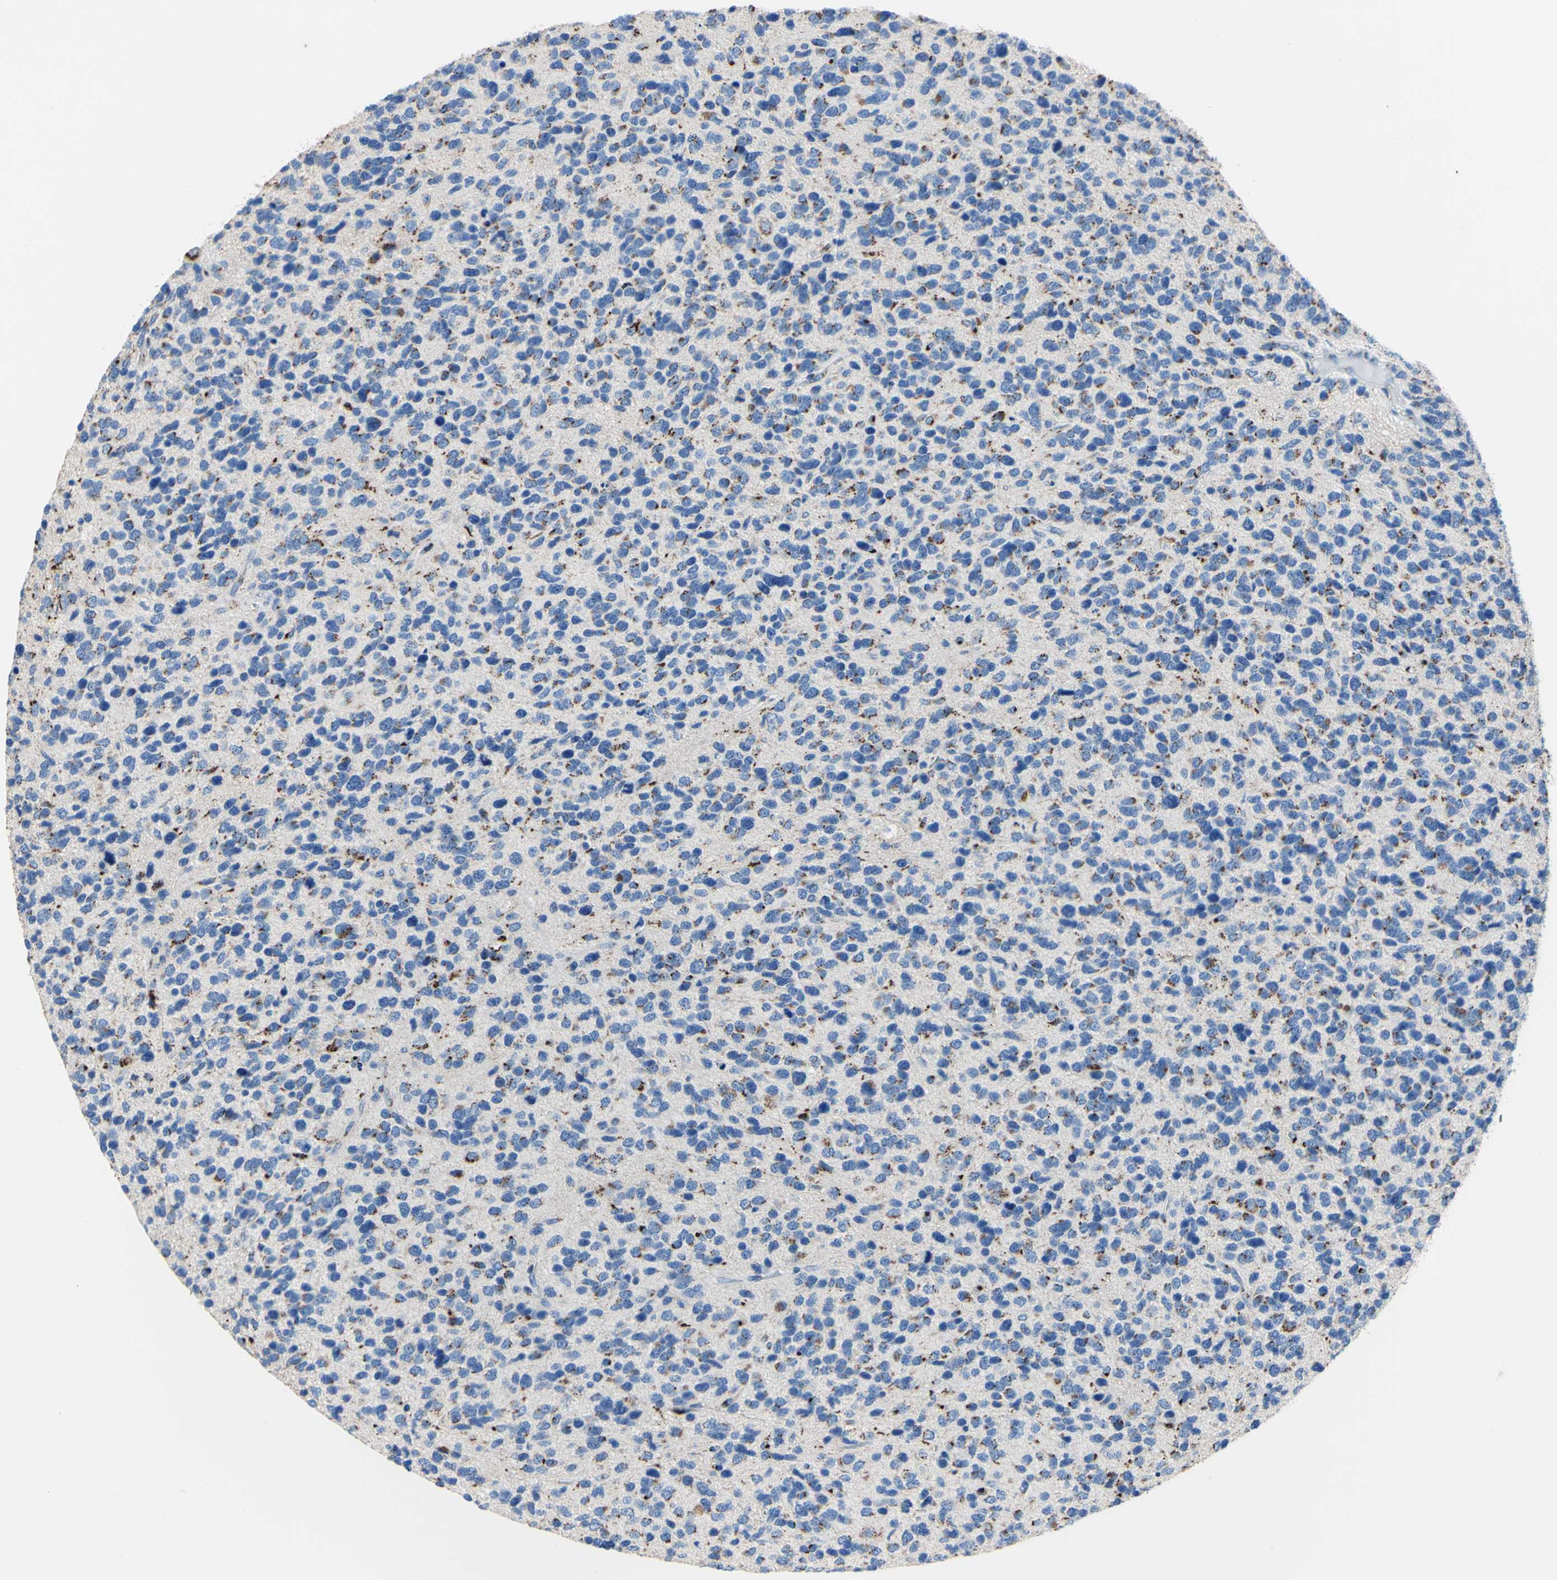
{"staining": {"intensity": "moderate", "quantity": "<25%", "location": "cytoplasmic/membranous"}, "tissue": "glioma", "cell_type": "Tumor cells", "image_type": "cancer", "snomed": [{"axis": "morphology", "description": "Glioma, malignant, High grade"}, {"axis": "topography", "description": "Brain"}], "caption": "Immunohistochemical staining of high-grade glioma (malignant) exhibits moderate cytoplasmic/membranous protein staining in approximately <25% of tumor cells.", "gene": "GALNT2", "patient": {"sex": "female", "age": 58}}